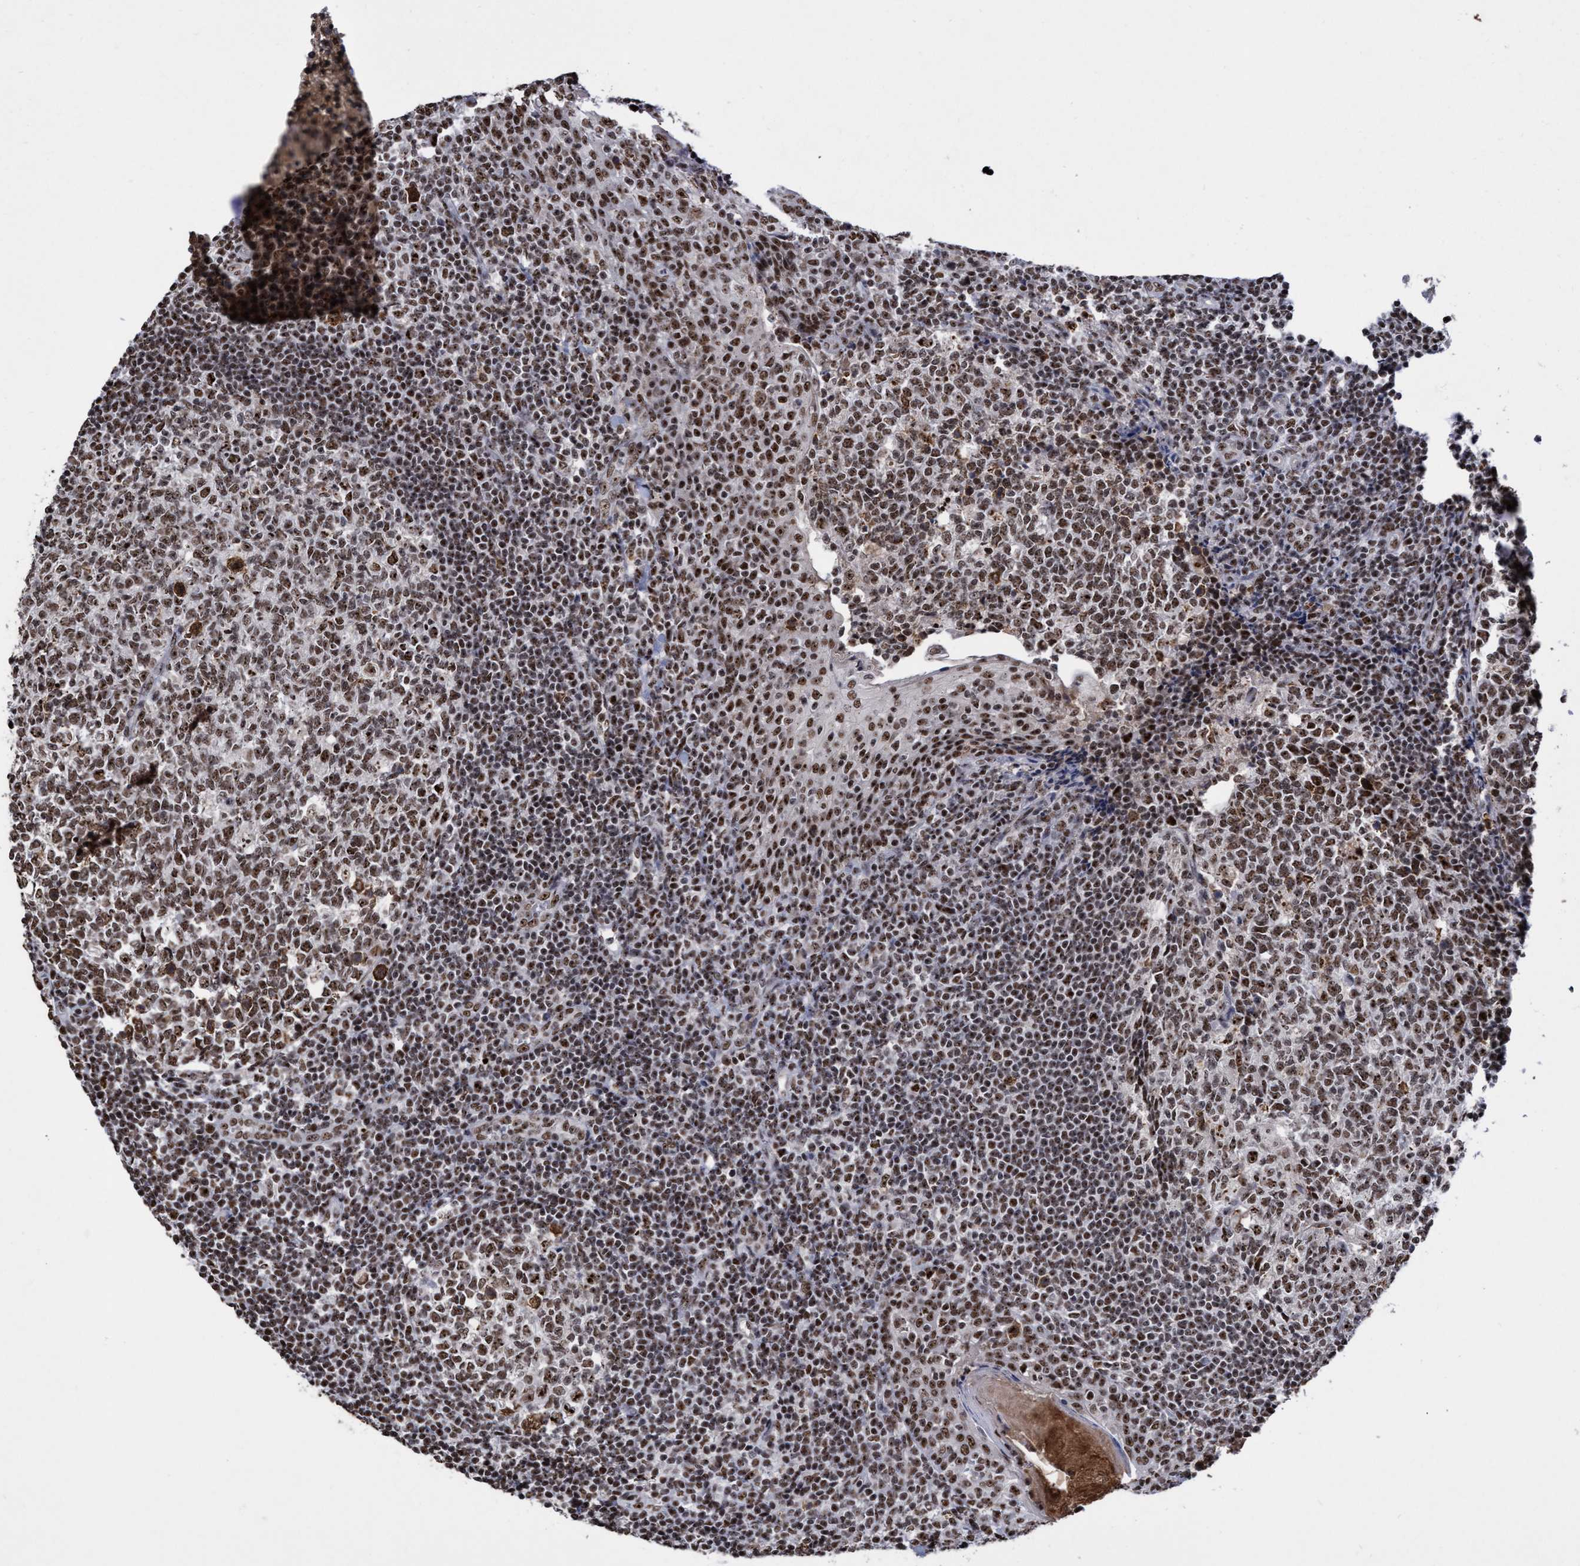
{"staining": {"intensity": "moderate", "quantity": ">75%", "location": "nuclear"}, "tissue": "tonsil", "cell_type": "Germinal center cells", "image_type": "normal", "snomed": [{"axis": "morphology", "description": "Normal tissue, NOS"}, {"axis": "topography", "description": "Tonsil"}], "caption": "The micrograph exhibits a brown stain indicating the presence of a protein in the nuclear of germinal center cells in tonsil.", "gene": "EFCAB10", "patient": {"sex": "female", "age": 19}}